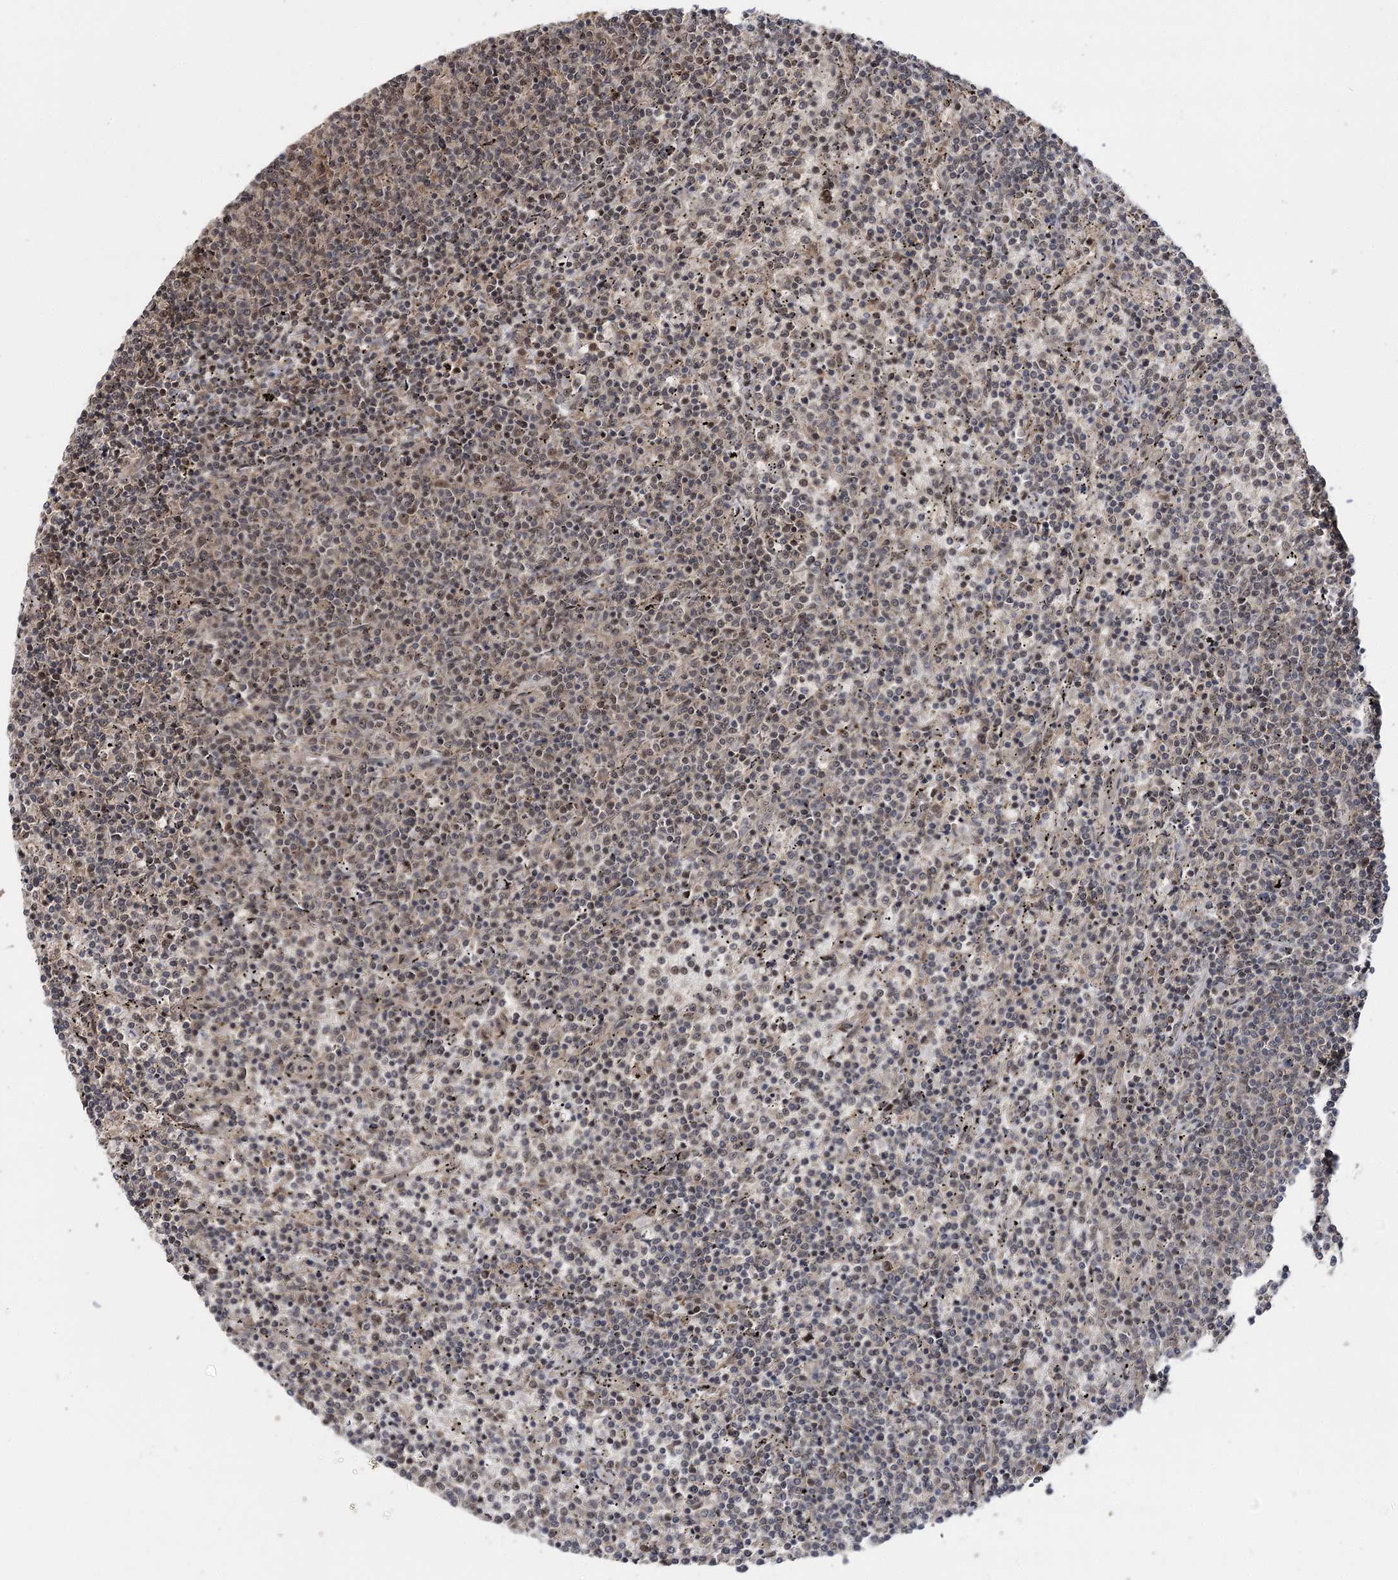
{"staining": {"intensity": "weak", "quantity": "25%-75%", "location": "nuclear"}, "tissue": "lymphoma", "cell_type": "Tumor cells", "image_type": "cancer", "snomed": [{"axis": "morphology", "description": "Malignant lymphoma, non-Hodgkin's type, Low grade"}, {"axis": "topography", "description": "Spleen"}], "caption": "Immunohistochemical staining of human low-grade malignant lymphoma, non-Hodgkin's type demonstrates low levels of weak nuclear staining in approximately 25%-75% of tumor cells. The staining was performed using DAB to visualize the protein expression in brown, while the nuclei were stained in blue with hematoxylin (Magnification: 20x).", "gene": "FAM53B", "patient": {"sex": "female", "age": 50}}